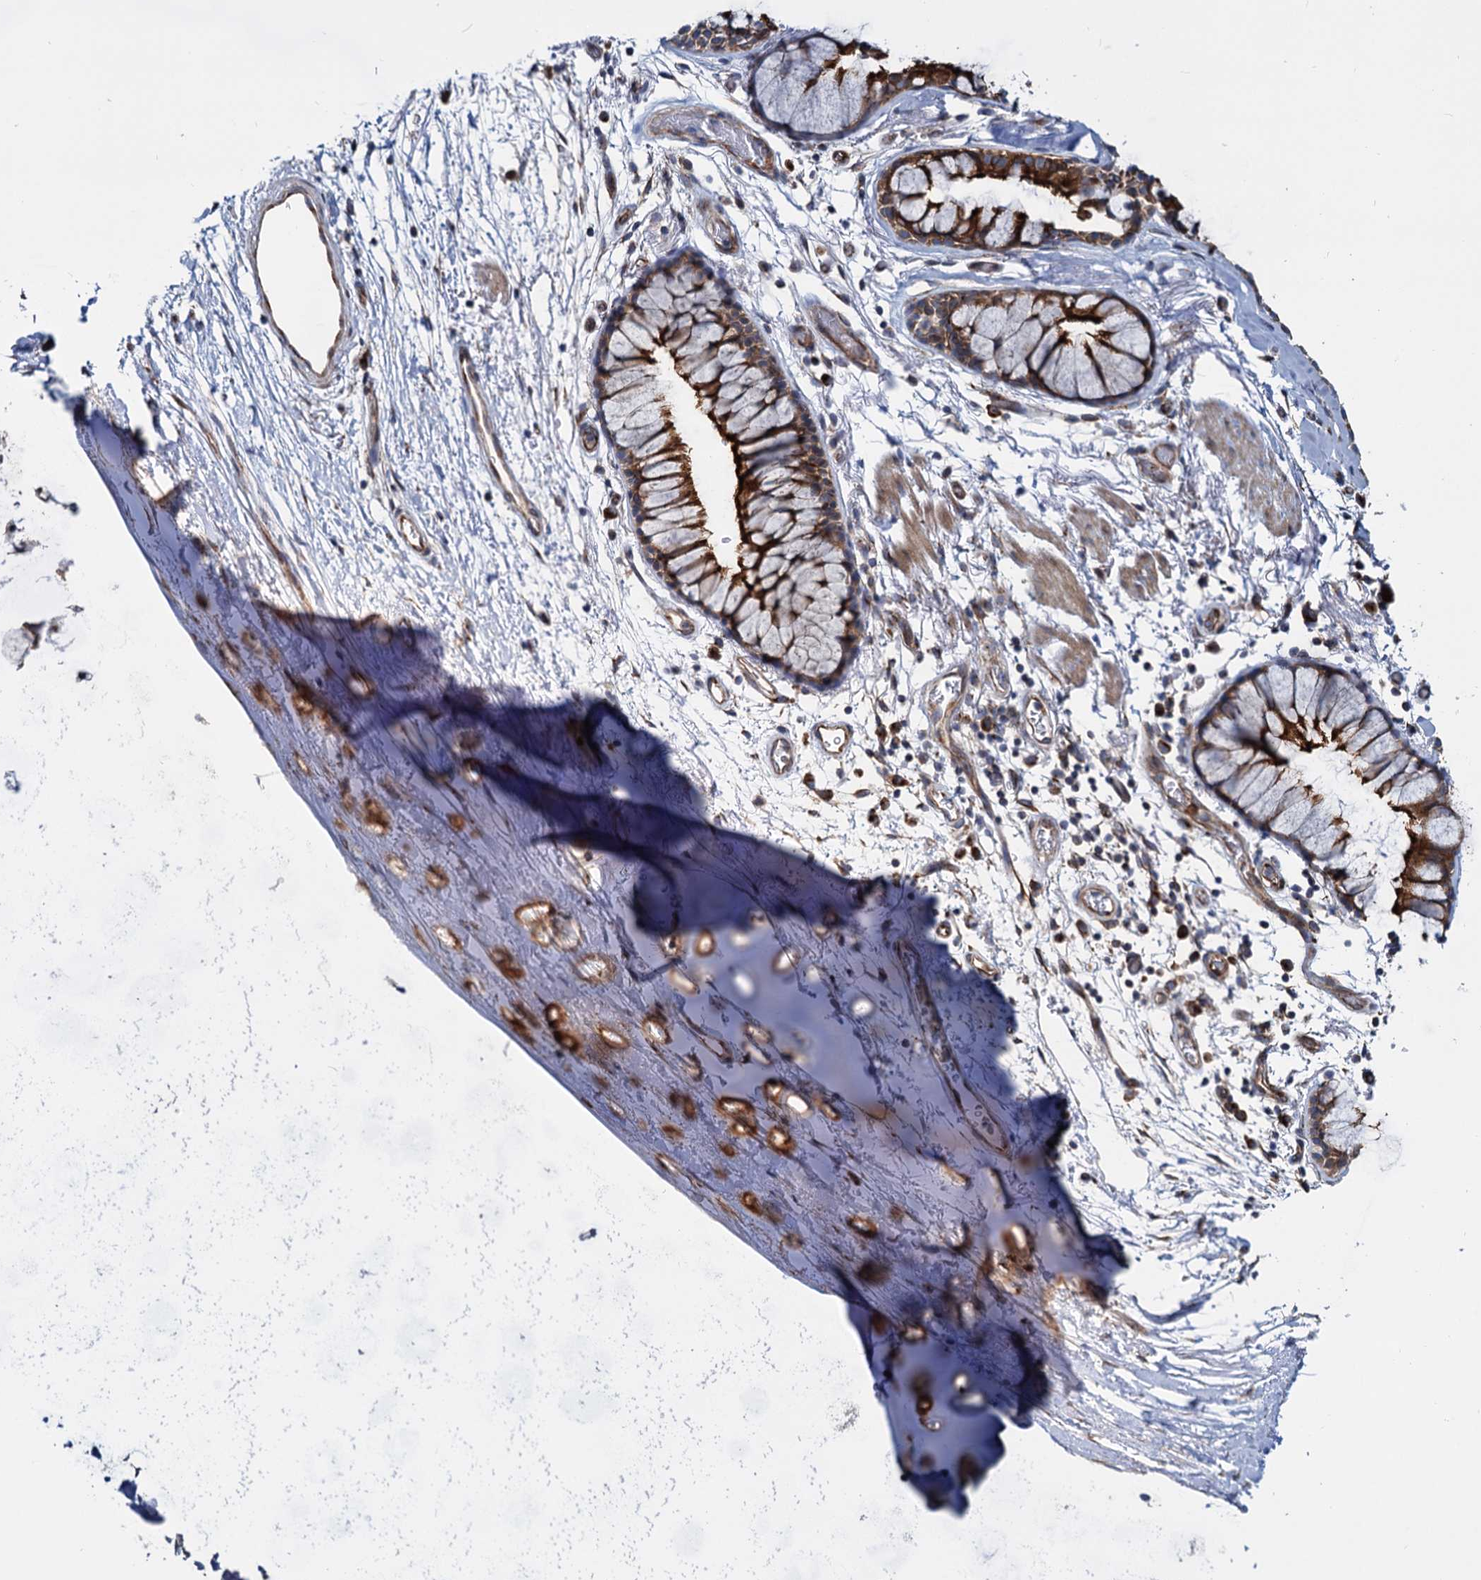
{"staining": {"intensity": "strong", "quantity": ">75%", "location": "cytoplasmic/membranous"}, "tissue": "bronchus", "cell_type": "Respiratory epithelial cells", "image_type": "normal", "snomed": [{"axis": "morphology", "description": "Normal tissue, NOS"}, {"axis": "topography", "description": "Bronchus"}], "caption": "IHC of unremarkable human bronchus exhibits high levels of strong cytoplasmic/membranous expression in approximately >75% of respiratory epithelial cells. (IHC, brightfield microscopy, high magnification).", "gene": "PSEN1", "patient": {"sex": "male", "age": 65}}